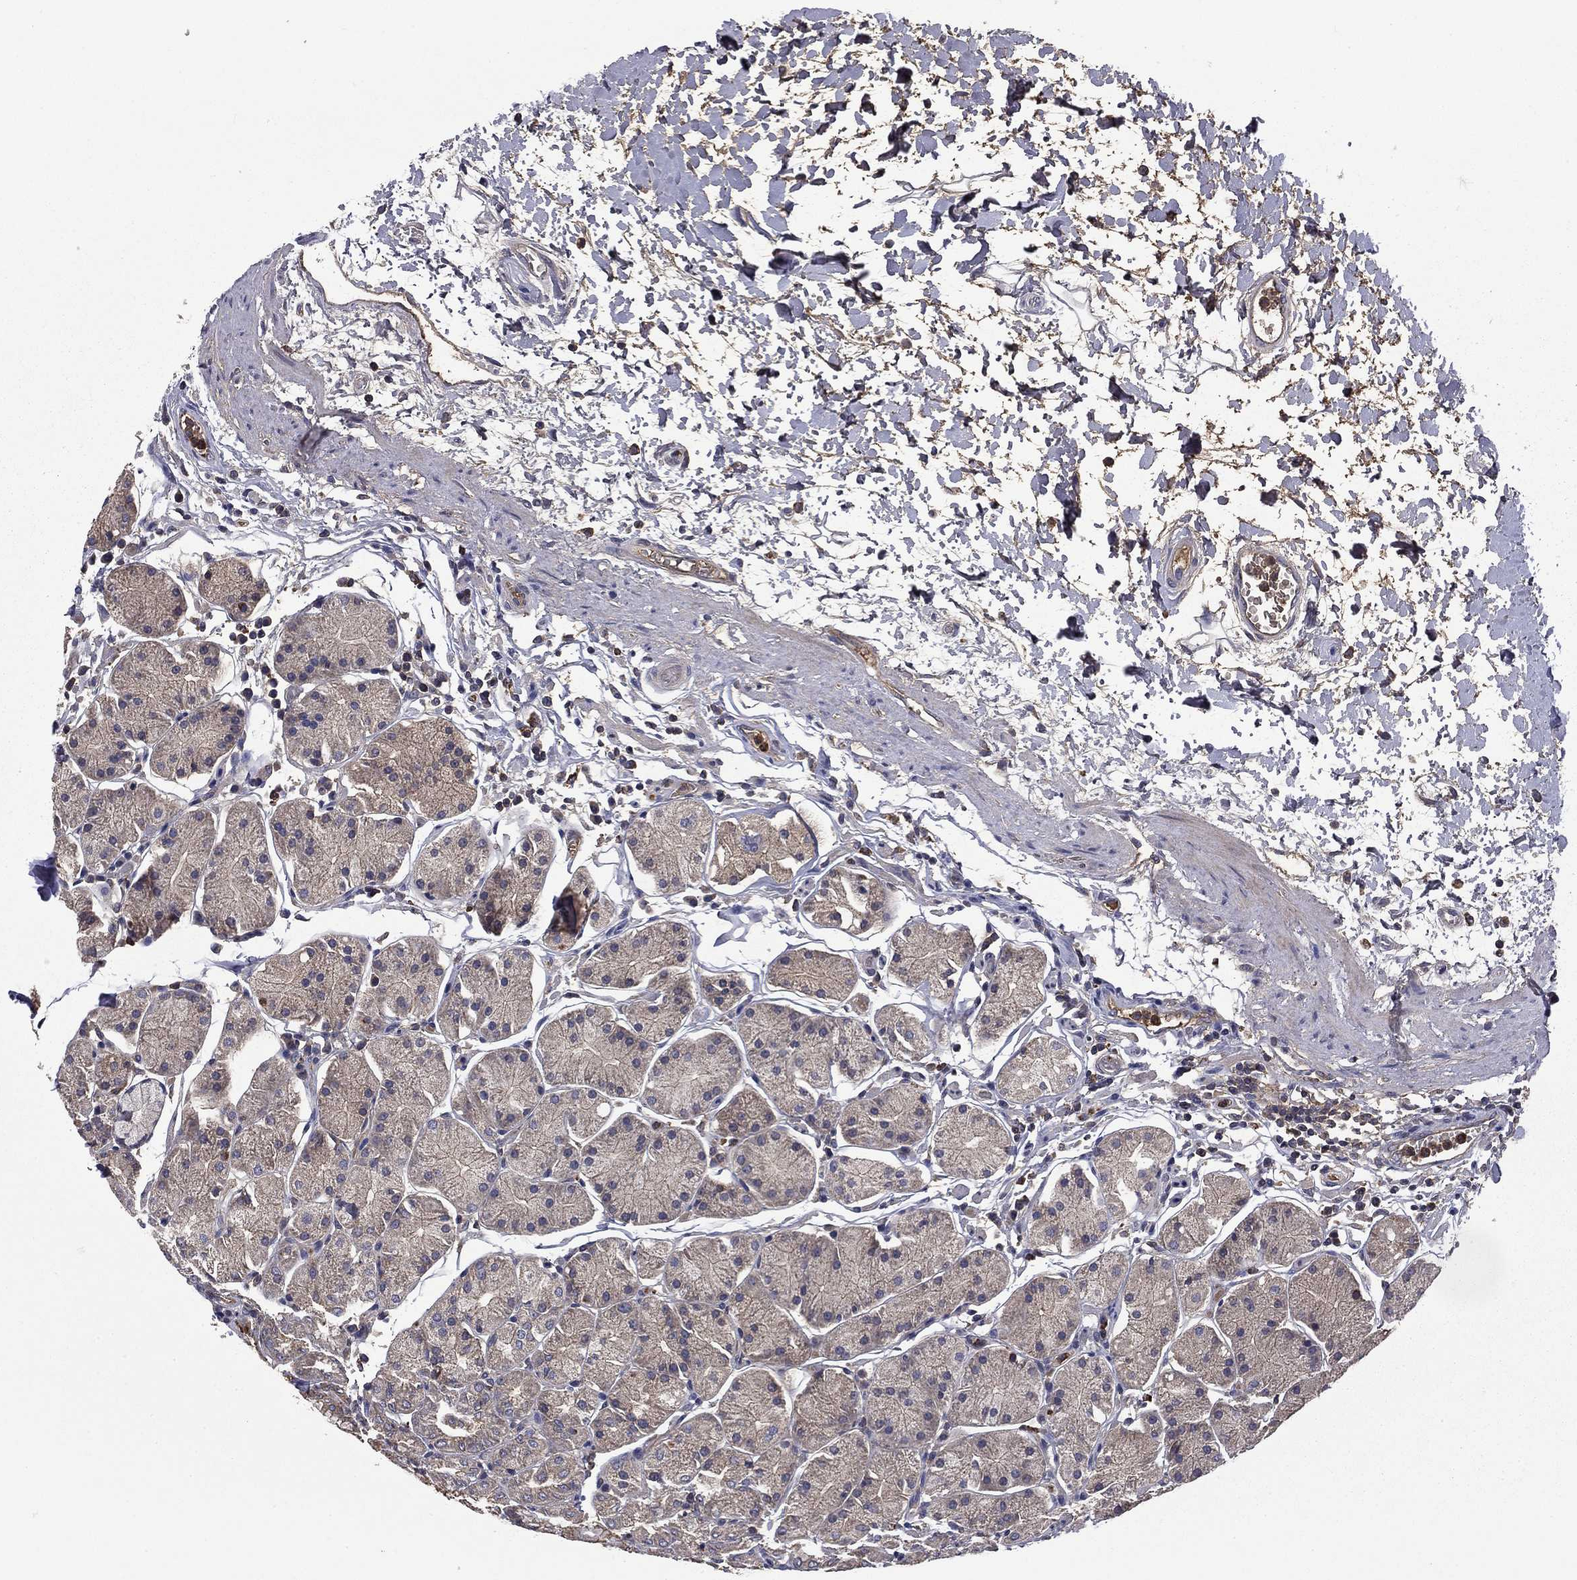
{"staining": {"intensity": "weak", "quantity": "25%-75%", "location": "cytoplasmic/membranous"}, "tissue": "stomach", "cell_type": "Glandular cells", "image_type": "normal", "snomed": [{"axis": "morphology", "description": "Normal tissue, NOS"}, {"axis": "topography", "description": "Stomach"}], "caption": "A micrograph showing weak cytoplasmic/membranous expression in approximately 25%-75% of glandular cells in normal stomach, as visualized by brown immunohistochemical staining.", "gene": "CEACAM7", "patient": {"sex": "male", "age": 54}}